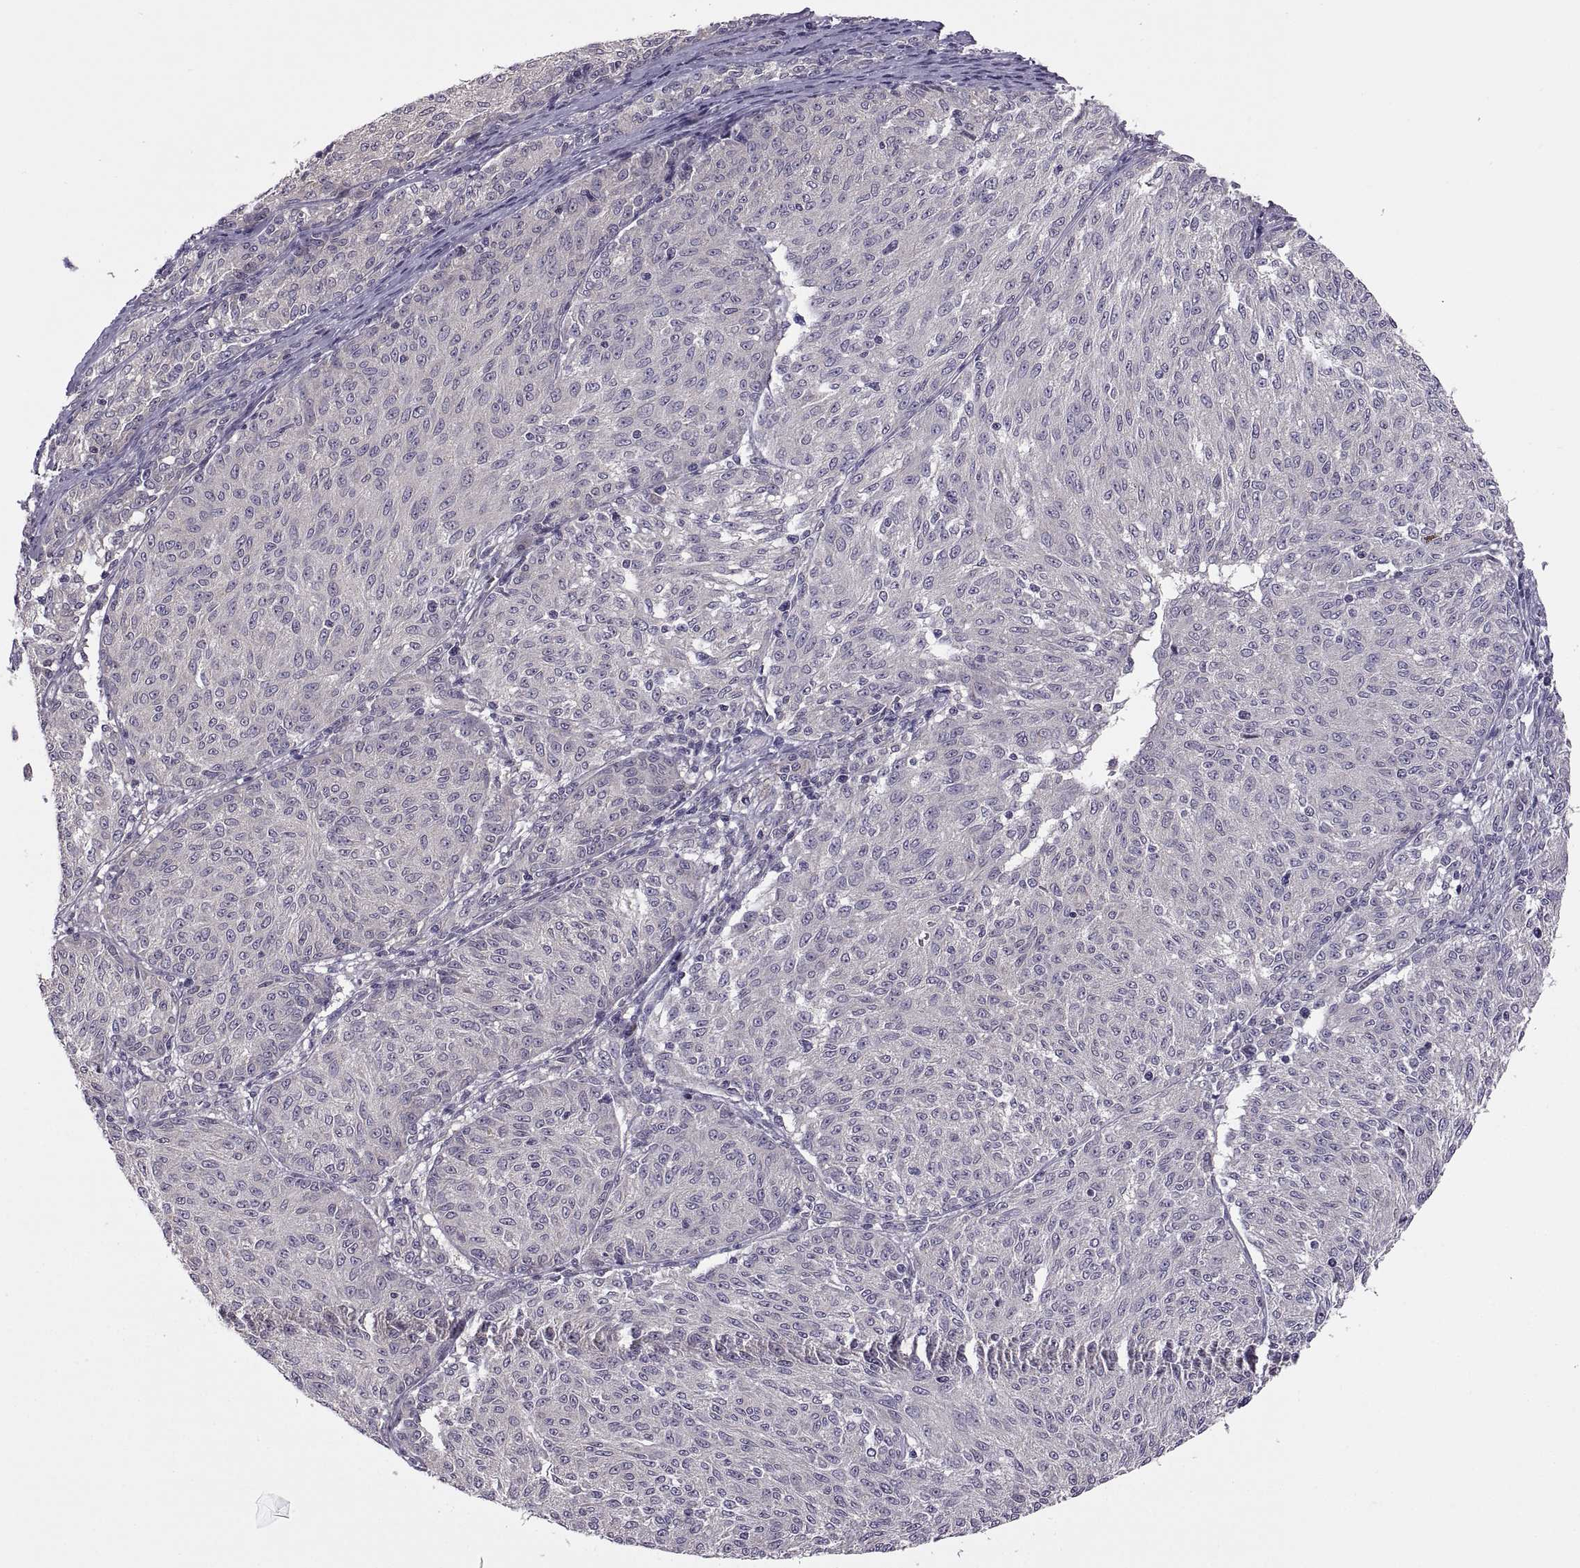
{"staining": {"intensity": "negative", "quantity": "none", "location": "none"}, "tissue": "melanoma", "cell_type": "Tumor cells", "image_type": "cancer", "snomed": [{"axis": "morphology", "description": "Malignant melanoma, NOS"}, {"axis": "topography", "description": "Skin"}], "caption": "Immunohistochemical staining of melanoma shows no significant positivity in tumor cells.", "gene": "ACSBG2", "patient": {"sex": "female", "age": 72}}